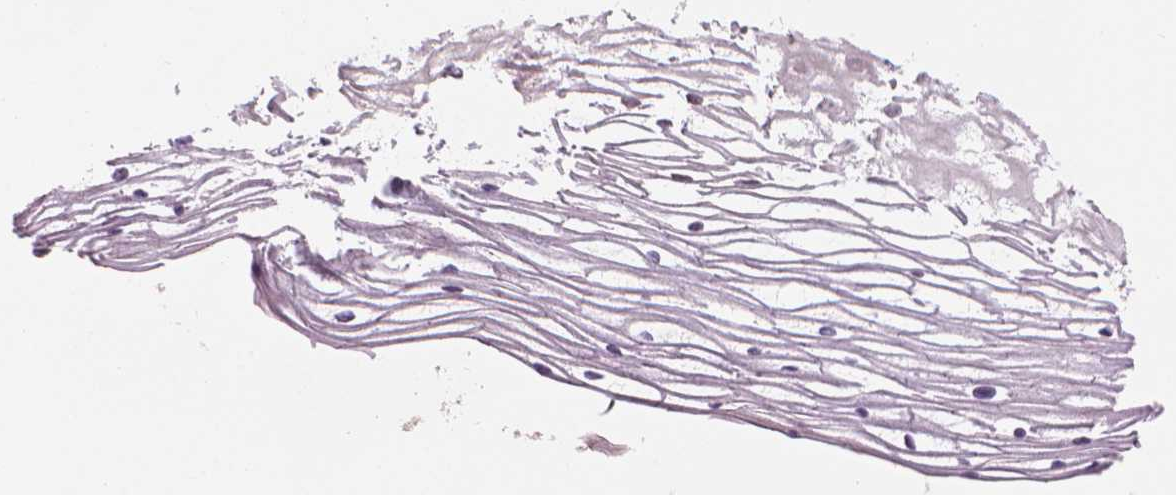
{"staining": {"intensity": "negative", "quantity": "none", "location": "none"}, "tissue": "cervix", "cell_type": "Glandular cells", "image_type": "normal", "snomed": [{"axis": "morphology", "description": "Normal tissue, NOS"}, {"axis": "topography", "description": "Cervix"}], "caption": "The IHC histopathology image has no significant staining in glandular cells of cervix. (DAB immunohistochemistry visualized using brightfield microscopy, high magnification).", "gene": "IFFO1", "patient": {"sex": "female", "age": 40}}